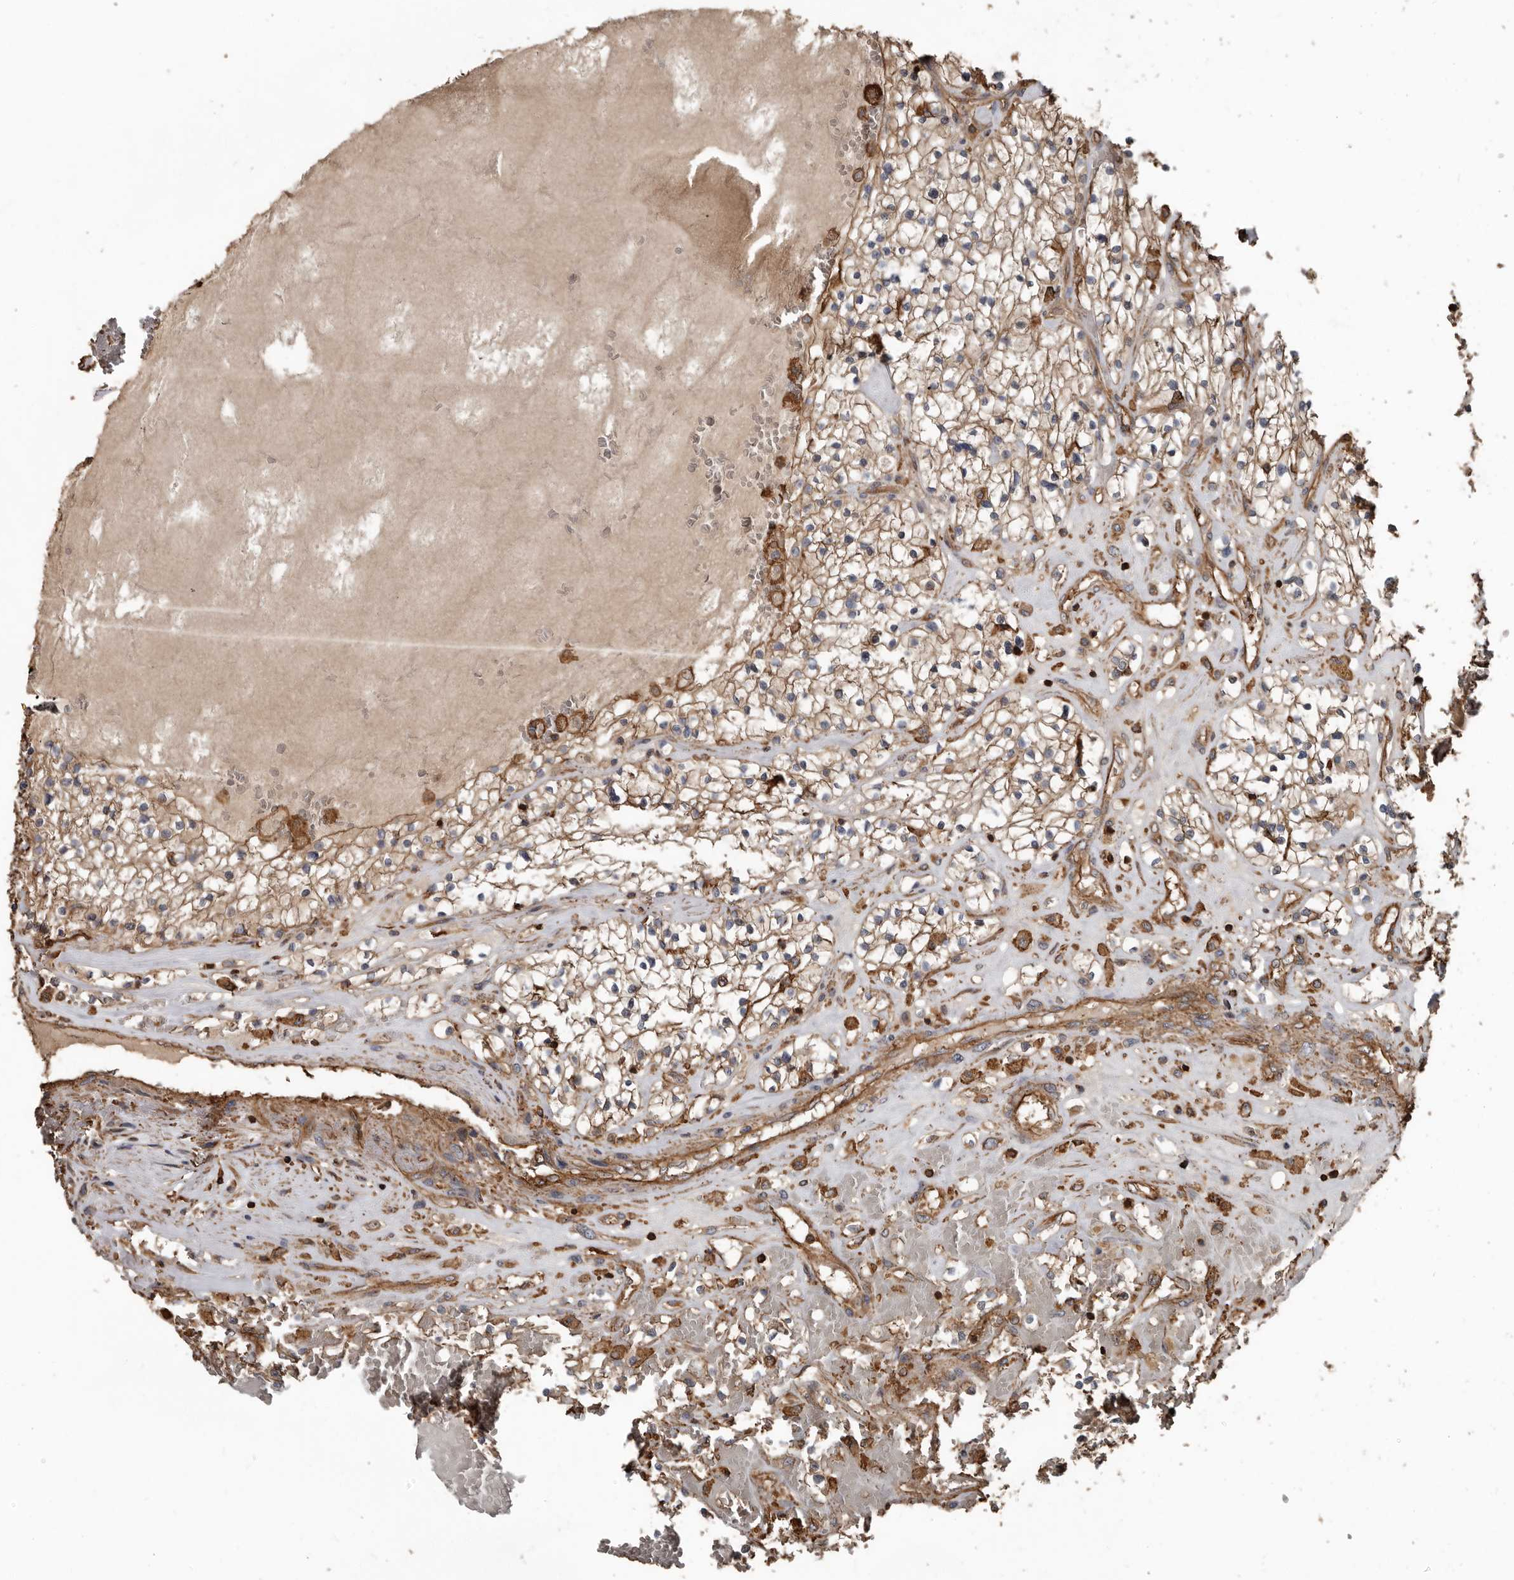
{"staining": {"intensity": "moderate", "quantity": ">75%", "location": "cytoplasmic/membranous"}, "tissue": "renal cancer", "cell_type": "Tumor cells", "image_type": "cancer", "snomed": [{"axis": "morphology", "description": "Normal tissue, NOS"}, {"axis": "morphology", "description": "Adenocarcinoma, NOS"}, {"axis": "topography", "description": "Kidney"}], "caption": "A brown stain shows moderate cytoplasmic/membranous positivity of a protein in human renal cancer tumor cells. The staining was performed using DAB, with brown indicating positive protein expression. Nuclei are stained blue with hematoxylin.", "gene": "DENND6B", "patient": {"sex": "male", "age": 68}}